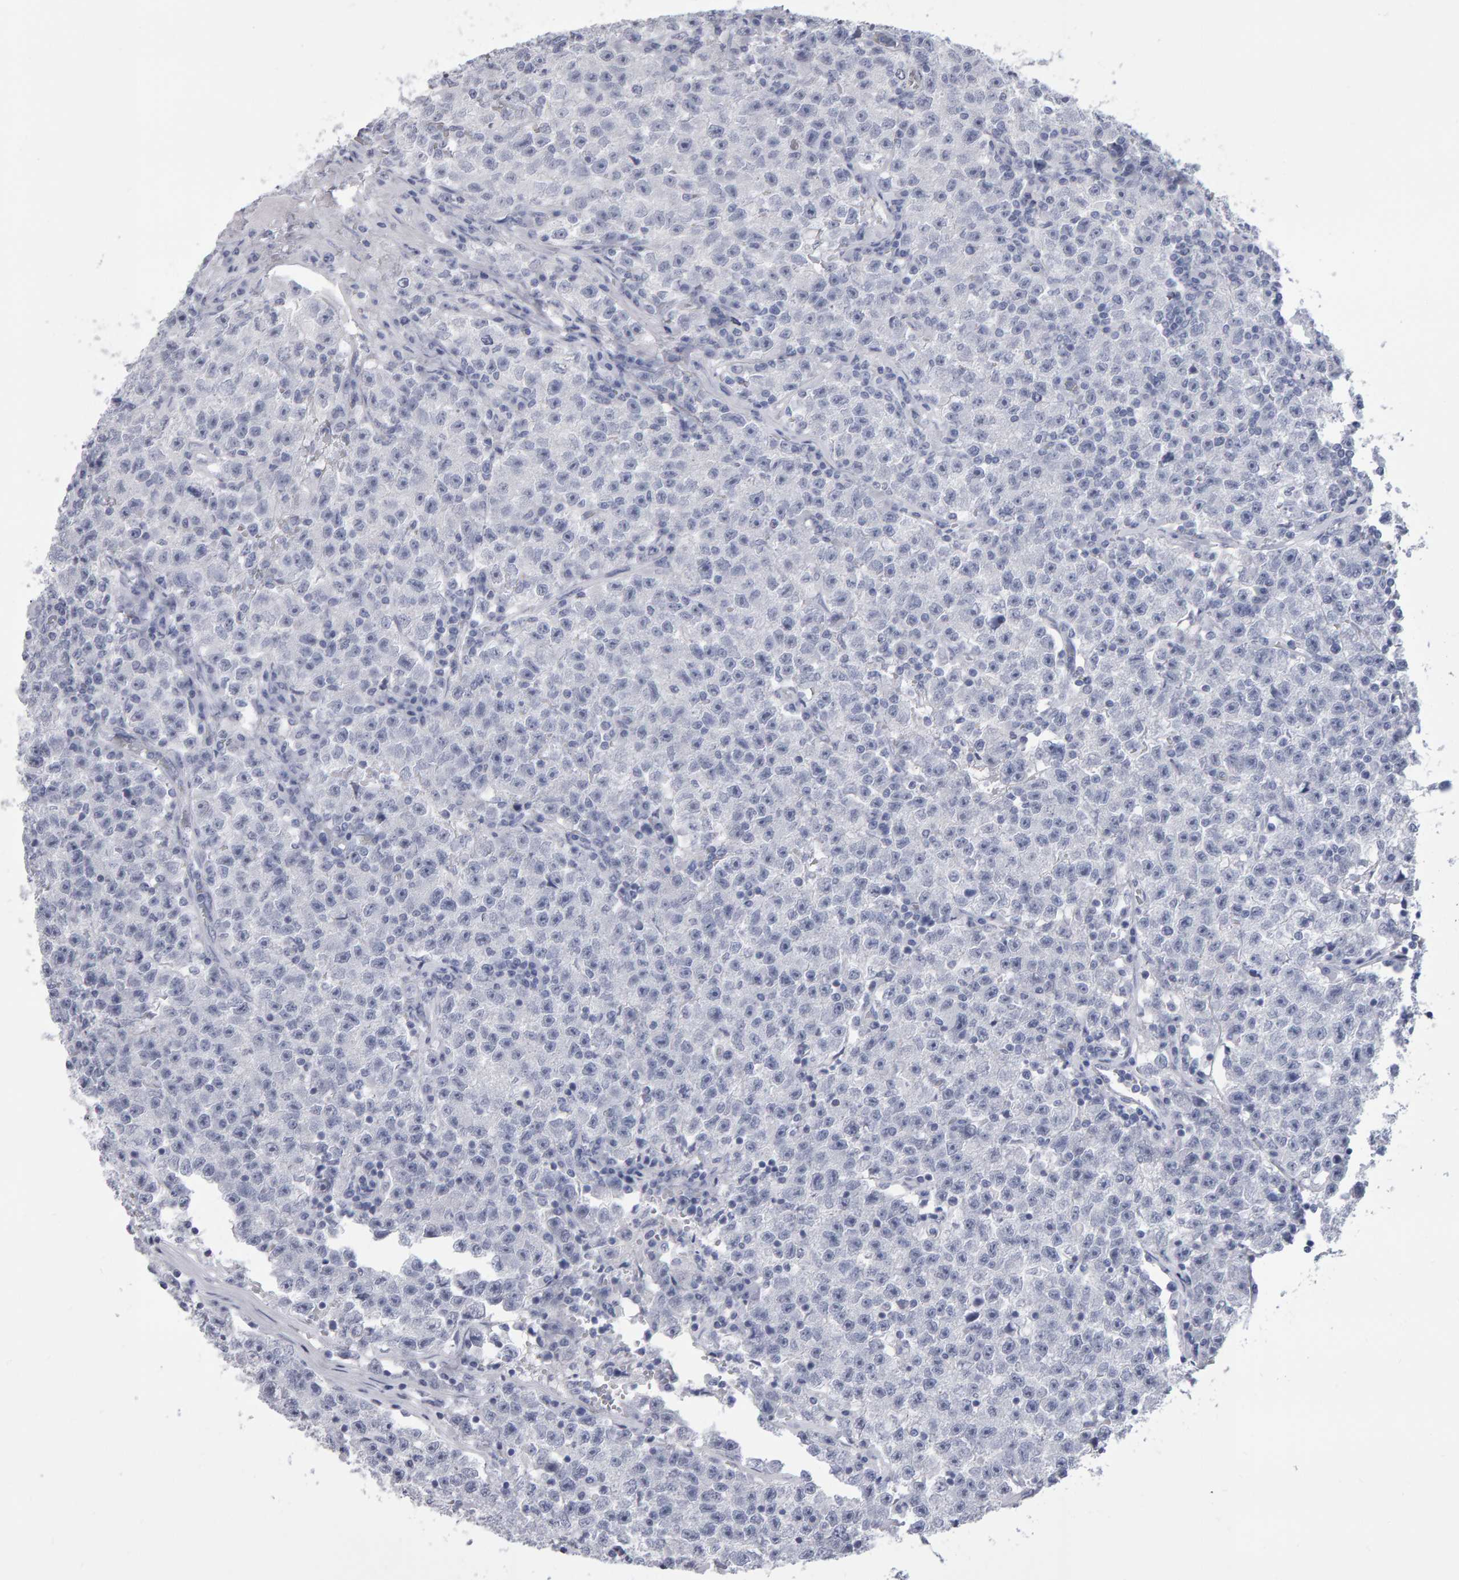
{"staining": {"intensity": "negative", "quantity": "none", "location": "none"}, "tissue": "testis cancer", "cell_type": "Tumor cells", "image_type": "cancer", "snomed": [{"axis": "morphology", "description": "Seminoma, NOS"}, {"axis": "topography", "description": "Testis"}], "caption": "Tumor cells are negative for protein expression in human testis cancer (seminoma).", "gene": "NCDN", "patient": {"sex": "male", "age": 22}}